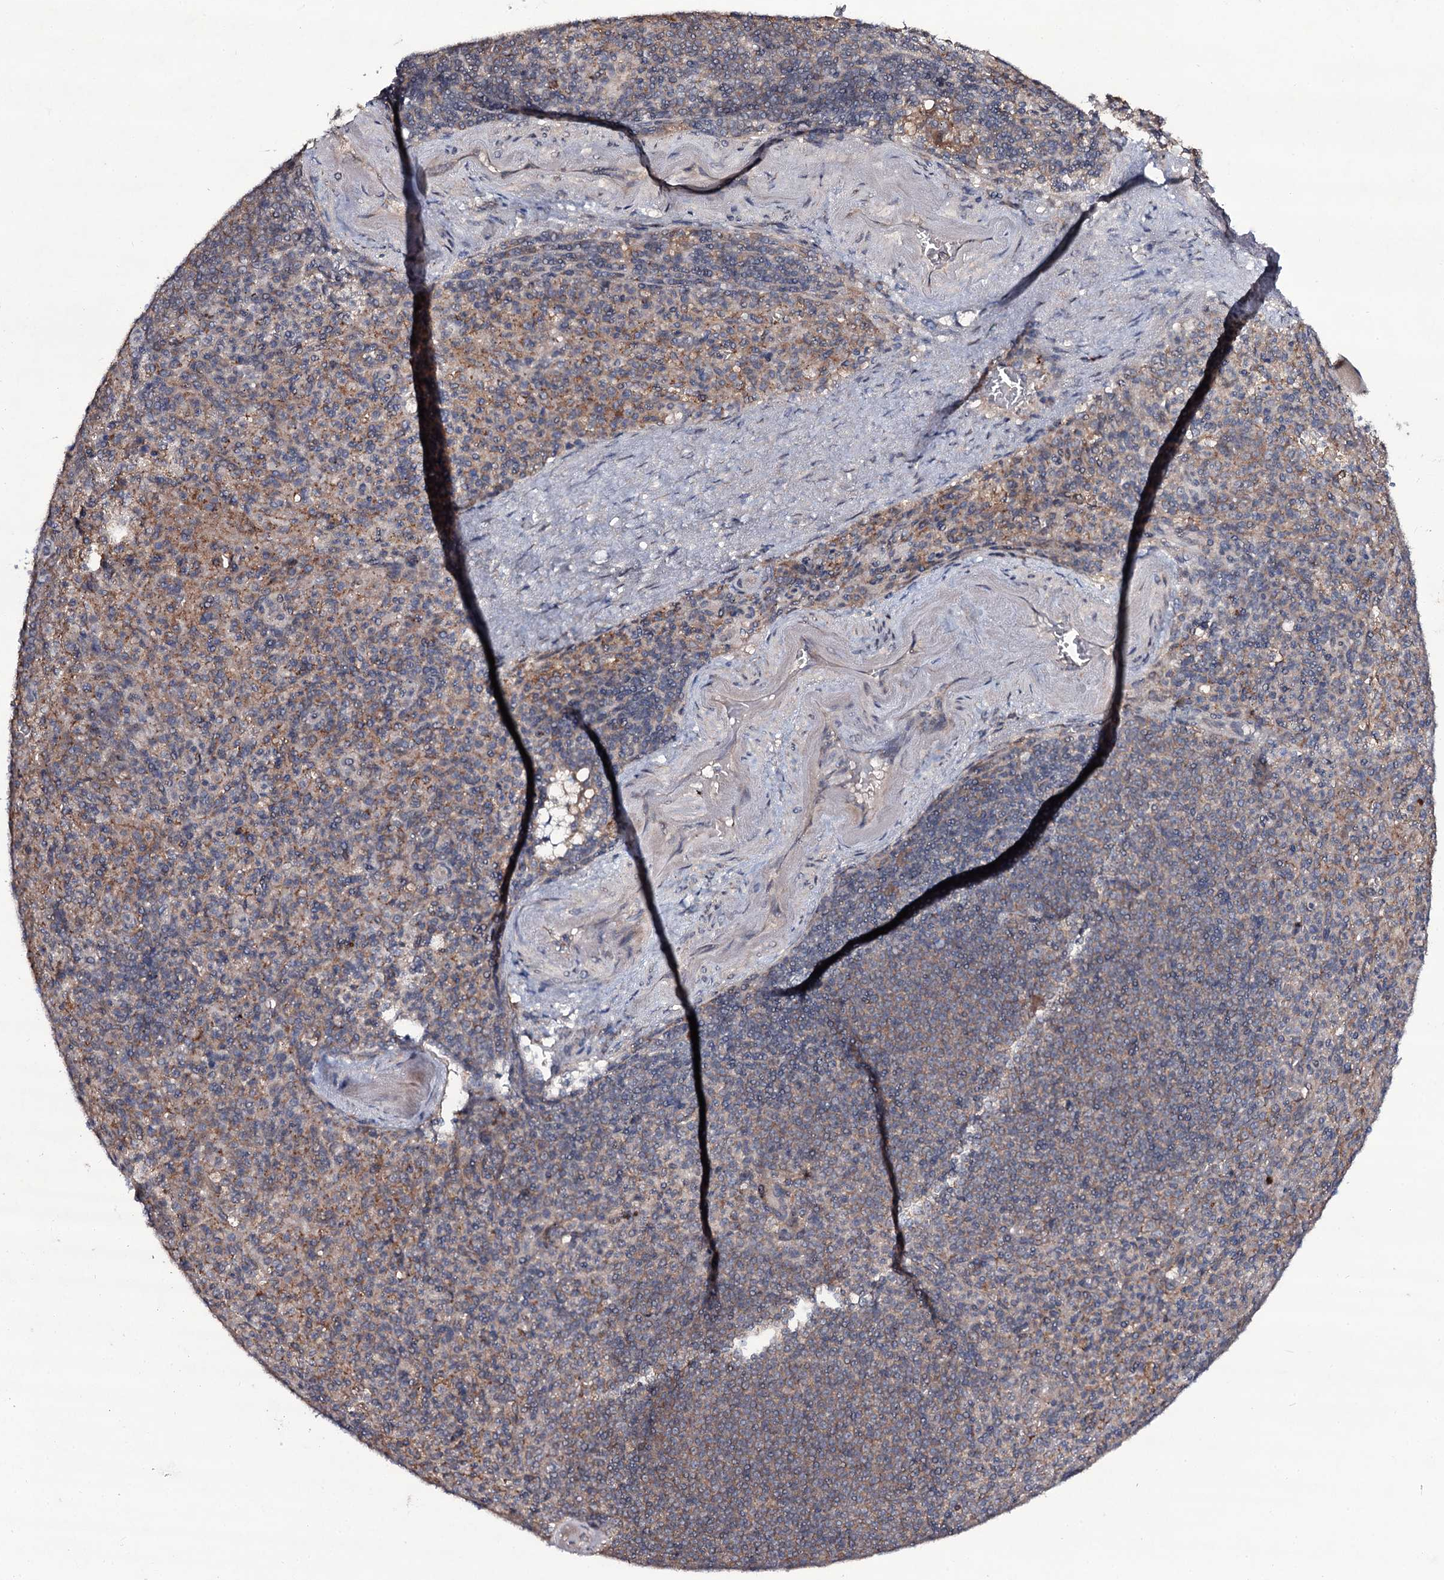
{"staining": {"intensity": "weak", "quantity": "<25%", "location": "cytoplasmic/membranous"}, "tissue": "spleen", "cell_type": "Cells in red pulp", "image_type": "normal", "snomed": [{"axis": "morphology", "description": "Normal tissue, NOS"}, {"axis": "topography", "description": "Spleen"}], "caption": "Protein analysis of benign spleen exhibits no significant expression in cells in red pulp. Brightfield microscopy of immunohistochemistry (IHC) stained with DAB (3,3'-diaminobenzidine) (brown) and hematoxylin (blue), captured at high magnification.", "gene": "SNAP23", "patient": {"sex": "female", "age": 74}}